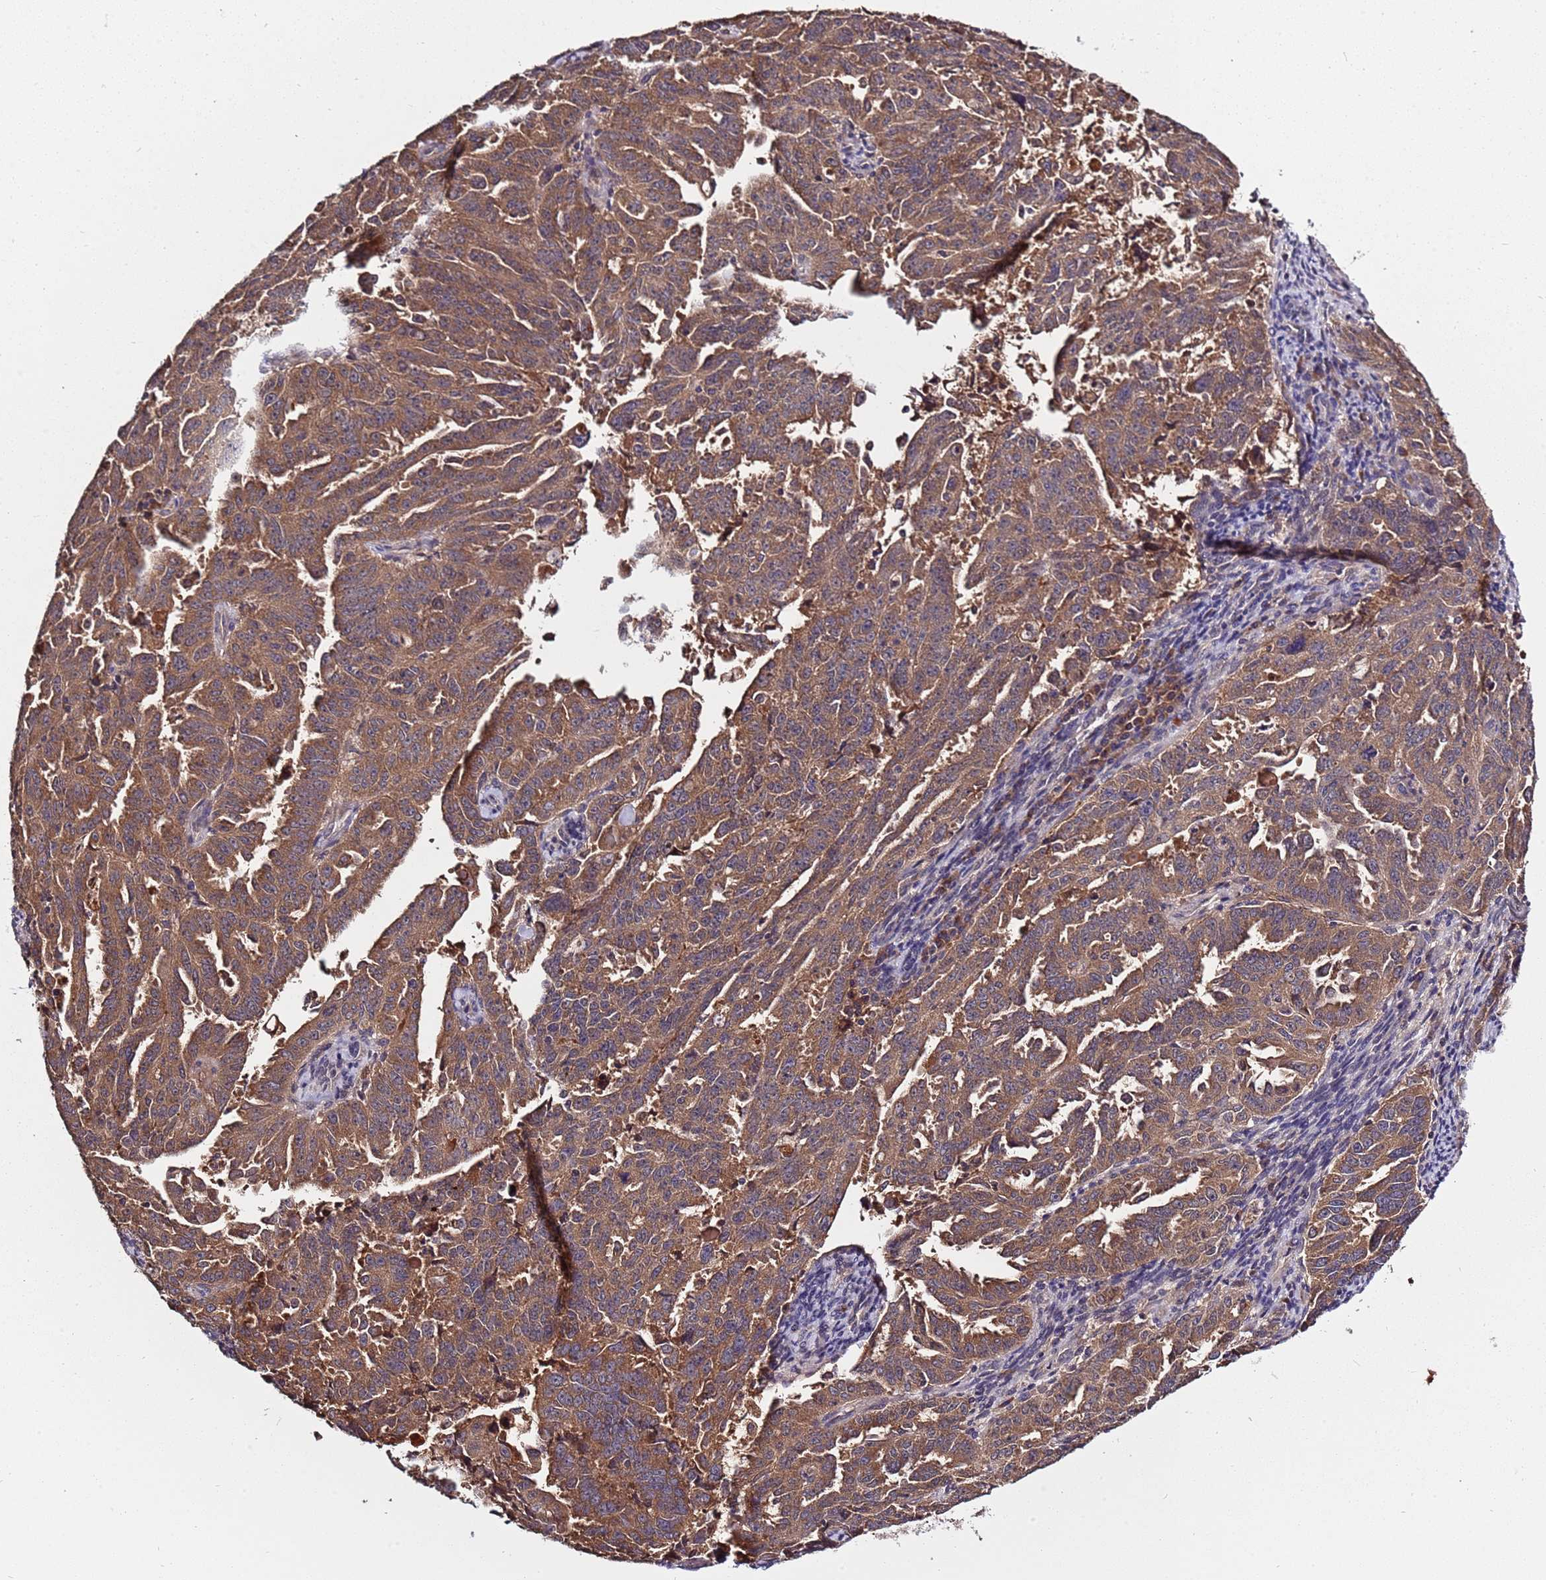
{"staining": {"intensity": "moderate", "quantity": ">75%", "location": "cytoplasmic/membranous"}, "tissue": "endometrial cancer", "cell_type": "Tumor cells", "image_type": "cancer", "snomed": [{"axis": "morphology", "description": "Adenocarcinoma, NOS"}, {"axis": "topography", "description": "Endometrium"}], "caption": "A brown stain labels moderate cytoplasmic/membranous staining of a protein in human endometrial cancer (adenocarcinoma) tumor cells.", "gene": "USP32", "patient": {"sex": "female", "age": 65}}